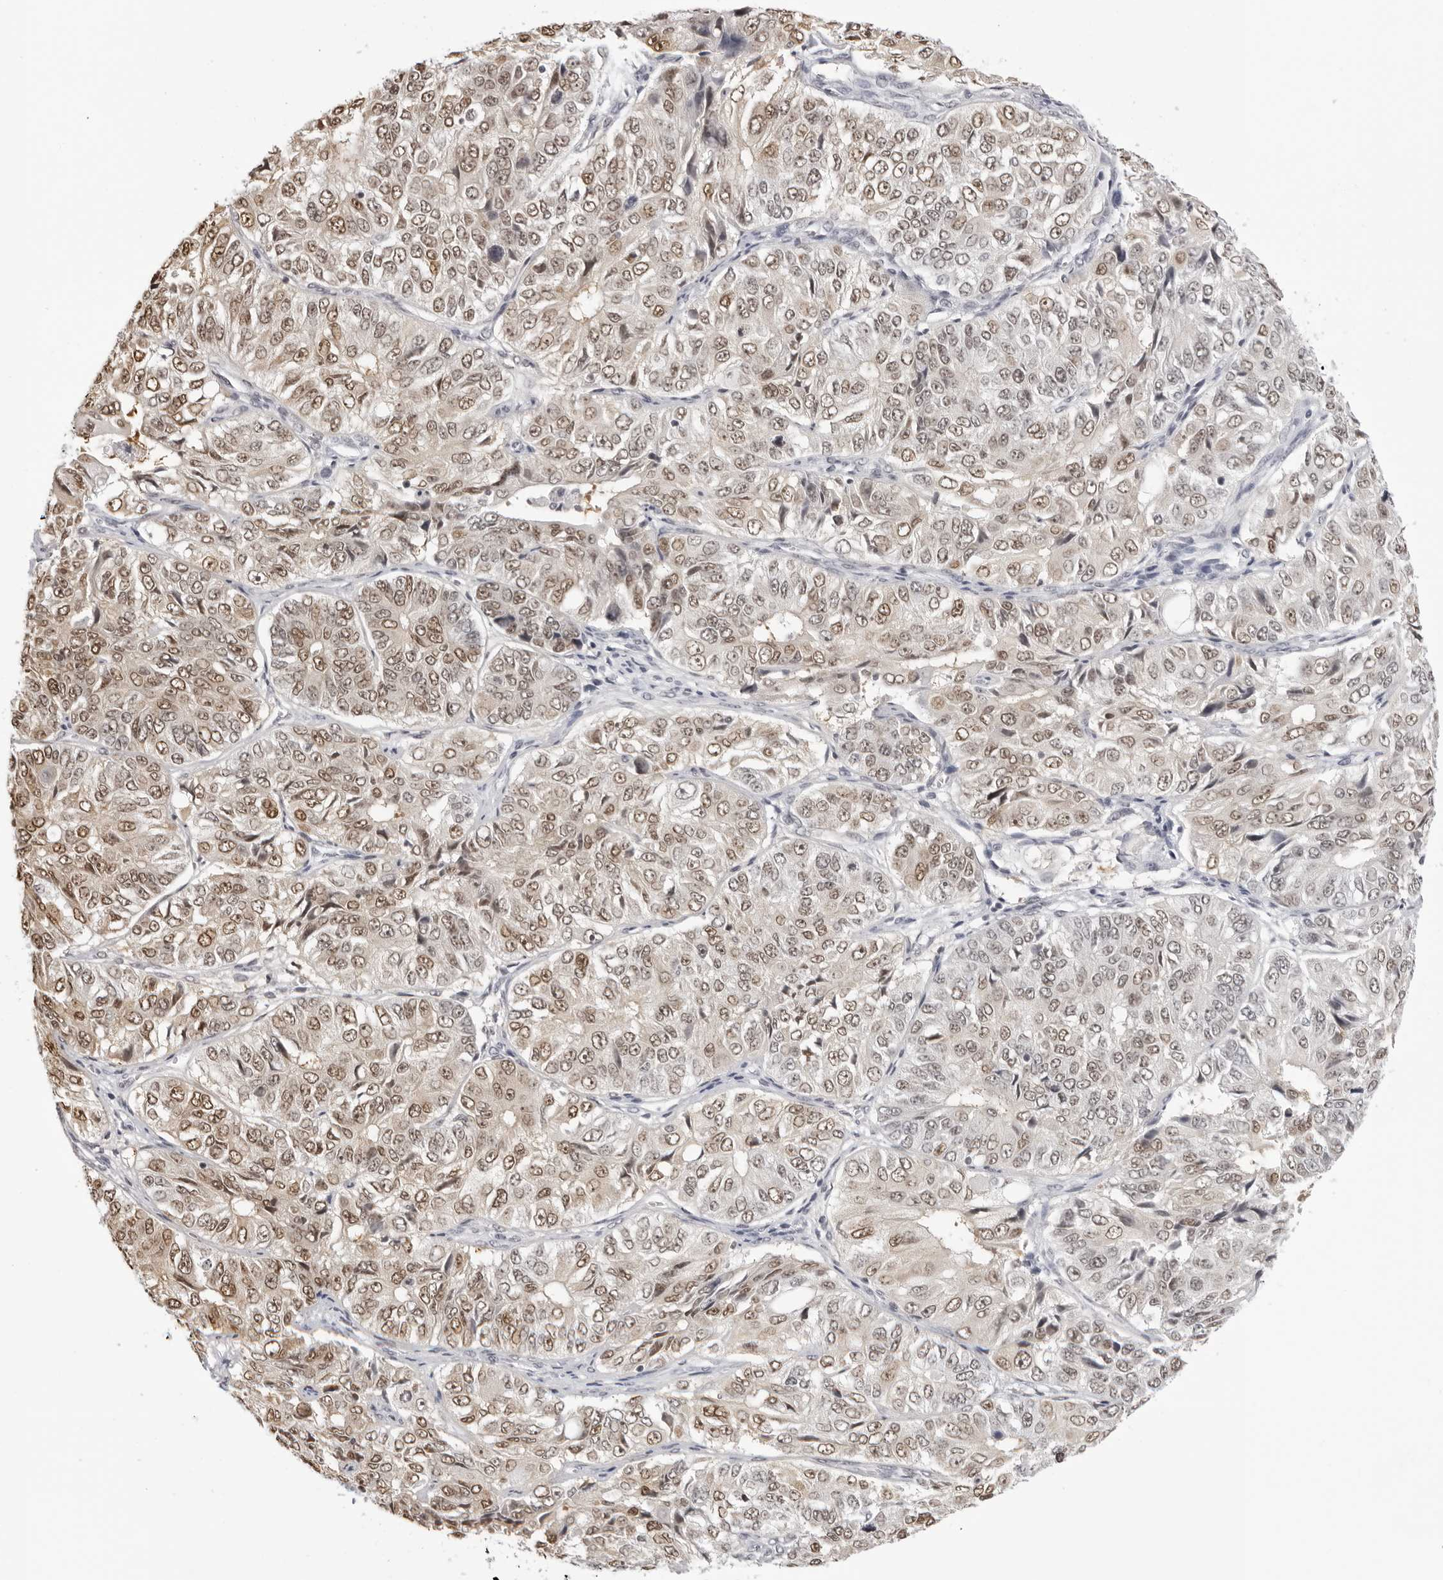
{"staining": {"intensity": "weak", "quantity": ">75%", "location": "nuclear"}, "tissue": "ovarian cancer", "cell_type": "Tumor cells", "image_type": "cancer", "snomed": [{"axis": "morphology", "description": "Carcinoma, endometroid"}, {"axis": "topography", "description": "Ovary"}], "caption": "Immunohistochemical staining of human ovarian cancer exhibits low levels of weak nuclear positivity in approximately >75% of tumor cells.", "gene": "HSPA4", "patient": {"sex": "female", "age": 51}}